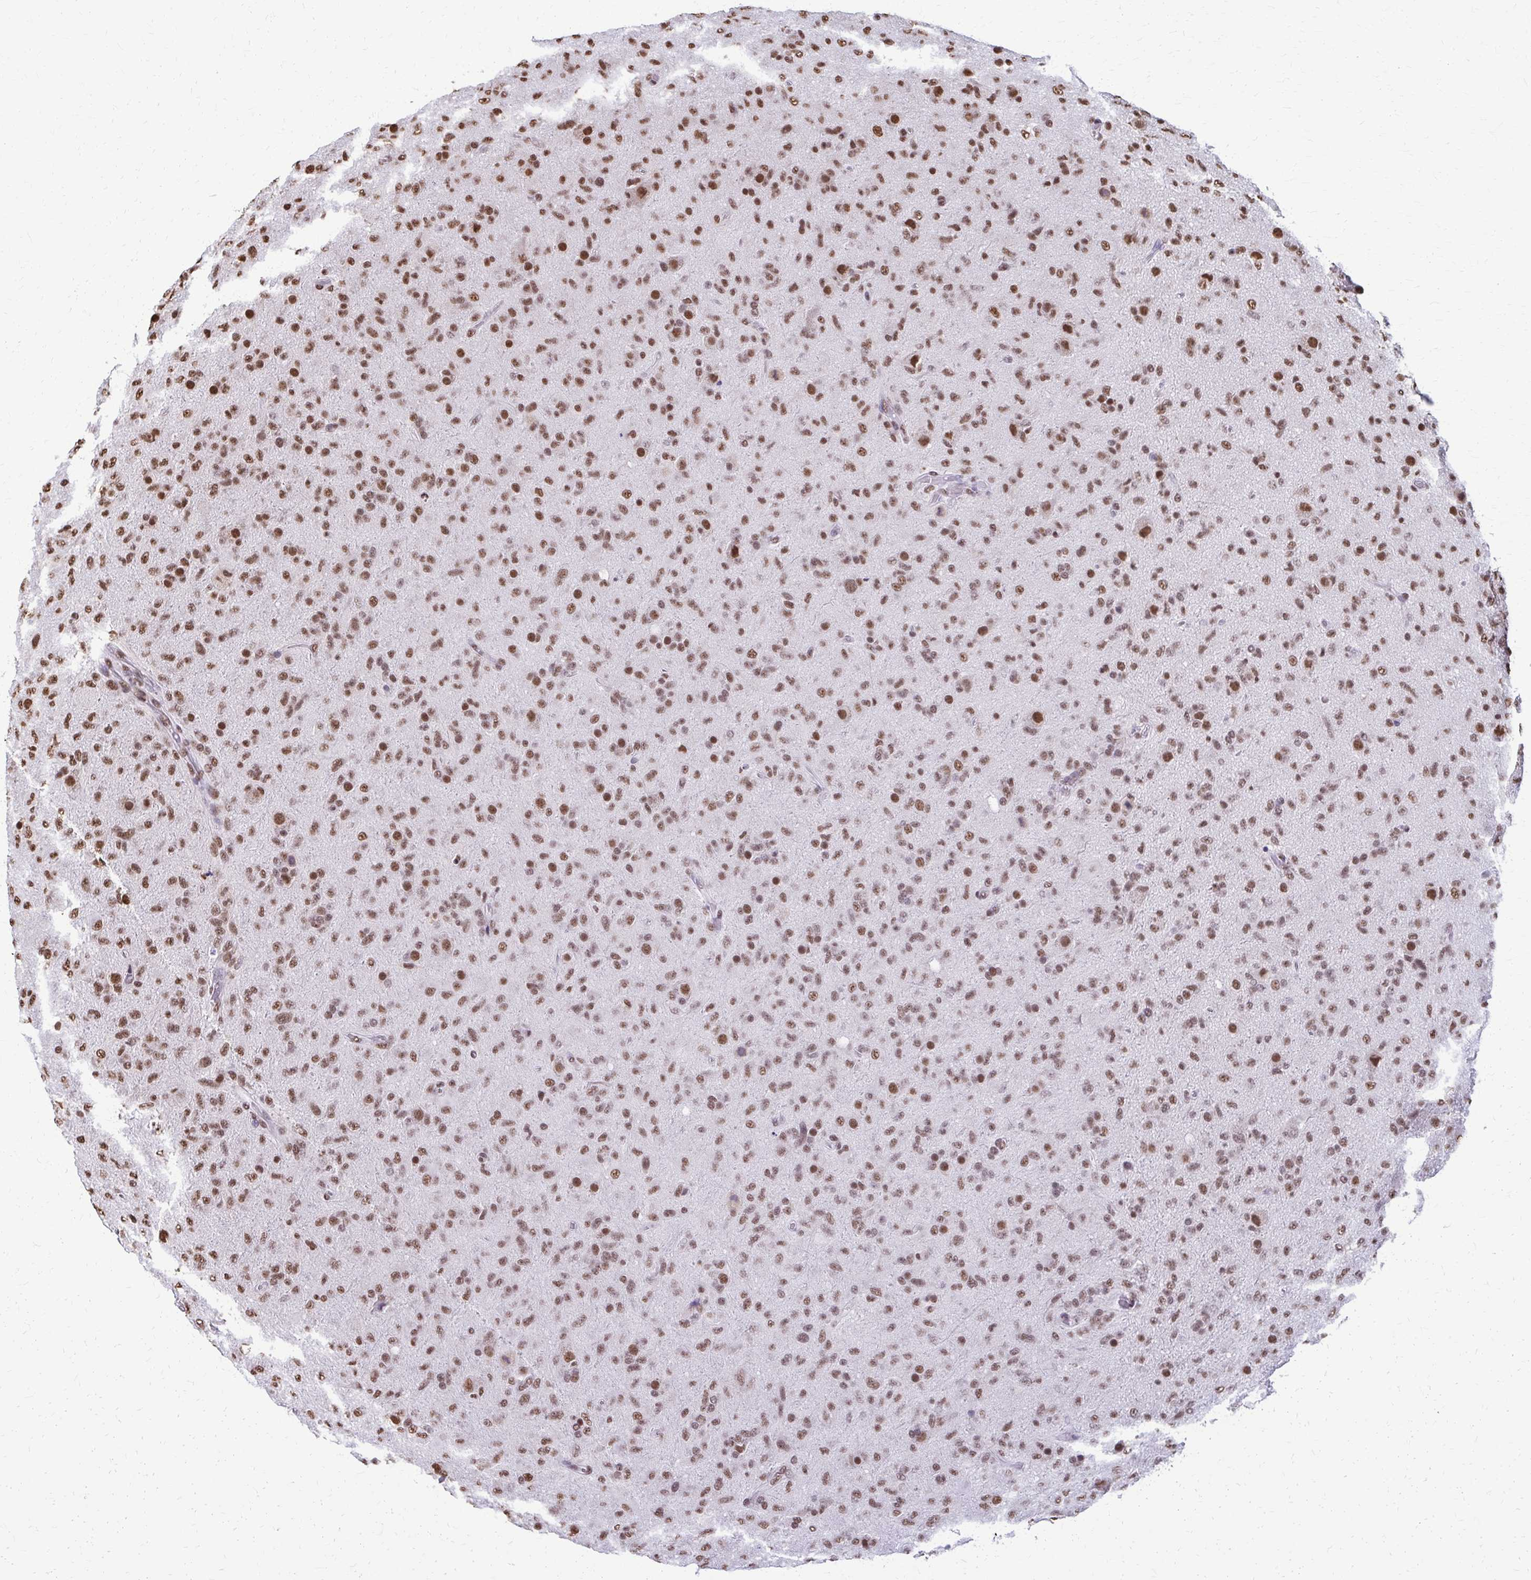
{"staining": {"intensity": "moderate", "quantity": ">75%", "location": "nuclear"}, "tissue": "glioma", "cell_type": "Tumor cells", "image_type": "cancer", "snomed": [{"axis": "morphology", "description": "Glioma, malignant, Low grade"}, {"axis": "topography", "description": "Brain"}], "caption": "Immunohistochemical staining of malignant low-grade glioma demonstrates moderate nuclear protein expression in about >75% of tumor cells.", "gene": "SNRPA", "patient": {"sex": "male", "age": 65}}